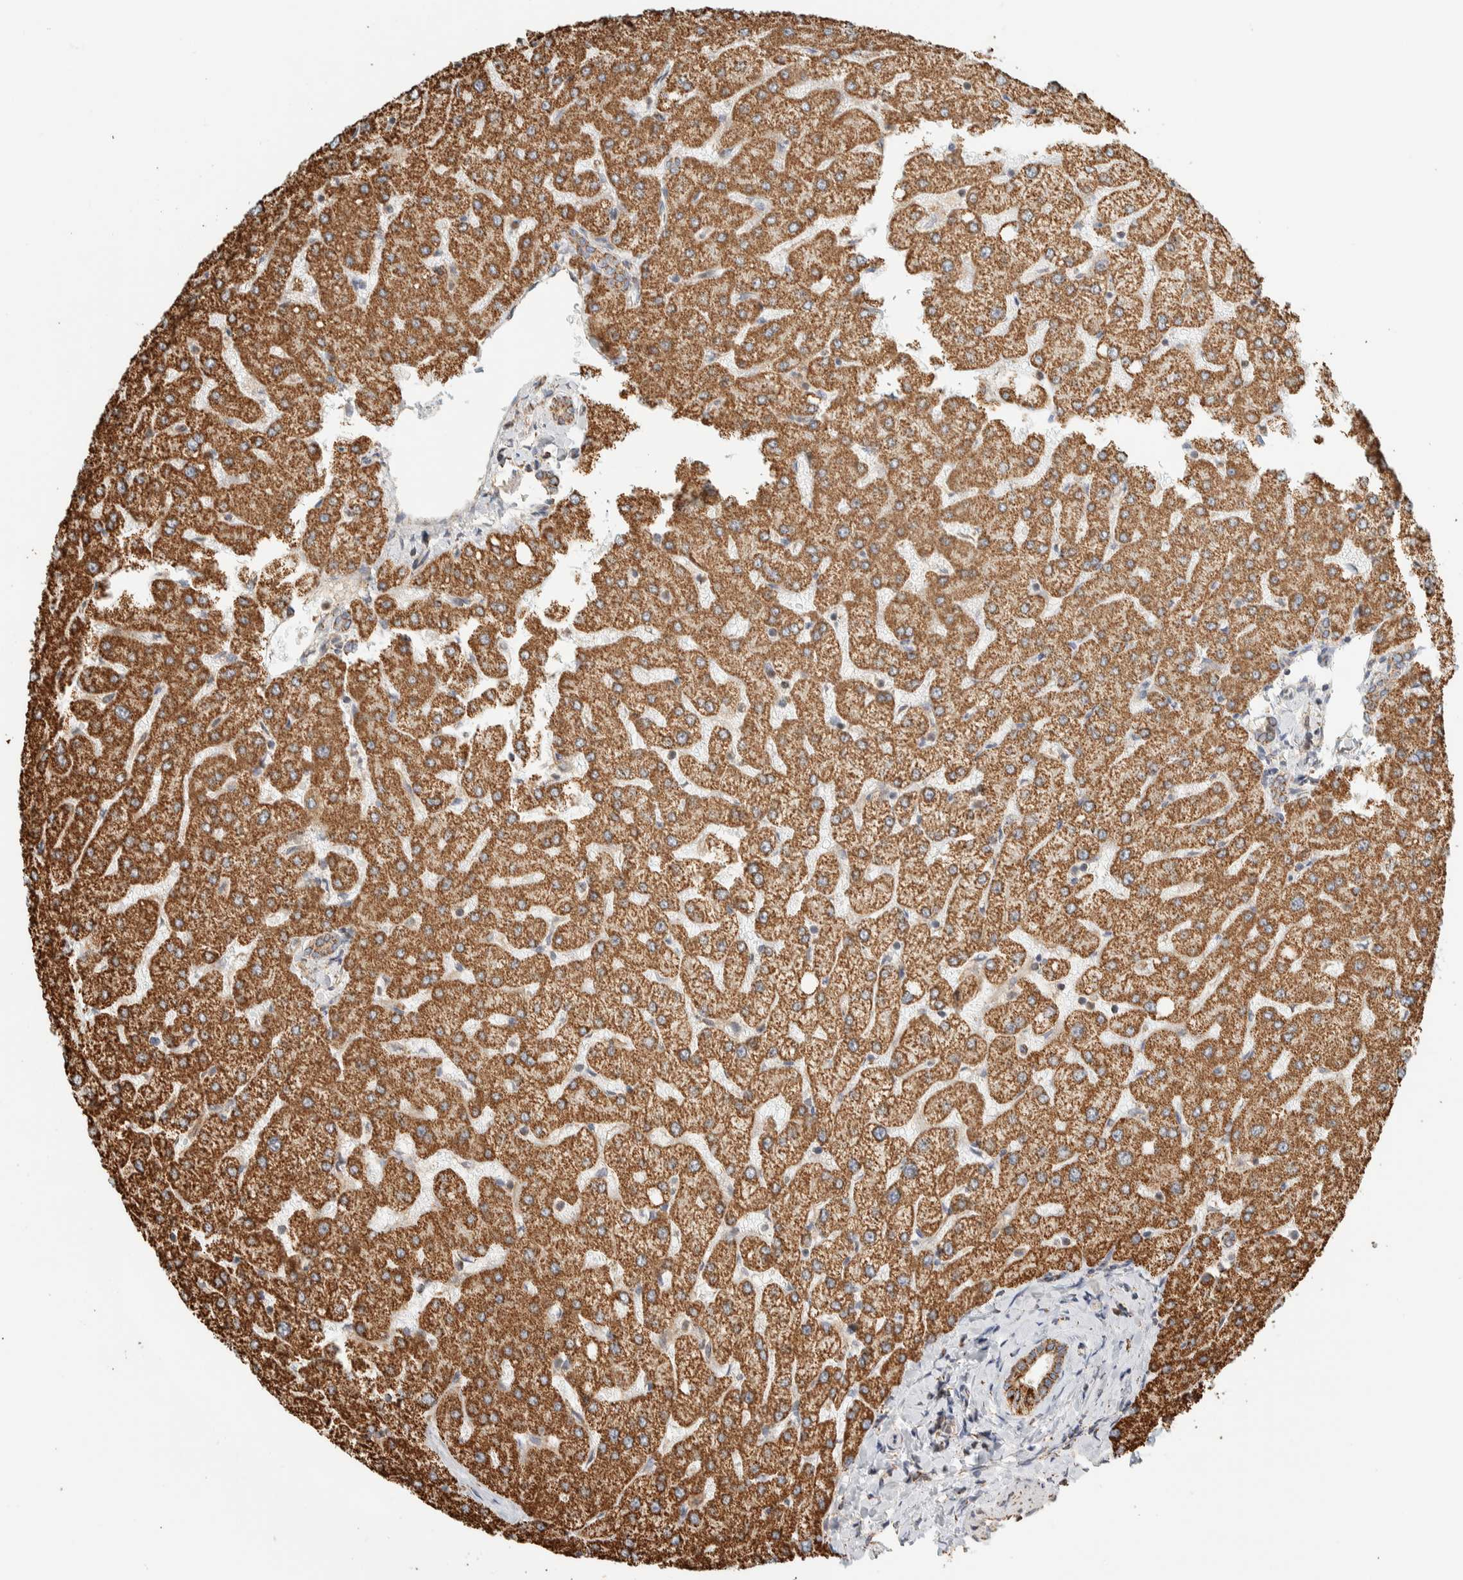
{"staining": {"intensity": "moderate", "quantity": ">75%", "location": "cytoplasmic/membranous"}, "tissue": "liver", "cell_type": "Cholangiocytes", "image_type": "normal", "snomed": [{"axis": "morphology", "description": "Normal tissue, NOS"}, {"axis": "topography", "description": "Liver"}], "caption": "Cholangiocytes show moderate cytoplasmic/membranous staining in approximately >75% of cells in unremarkable liver. (brown staining indicates protein expression, while blue staining denotes nuclei).", "gene": "ZNF454", "patient": {"sex": "female", "age": 54}}